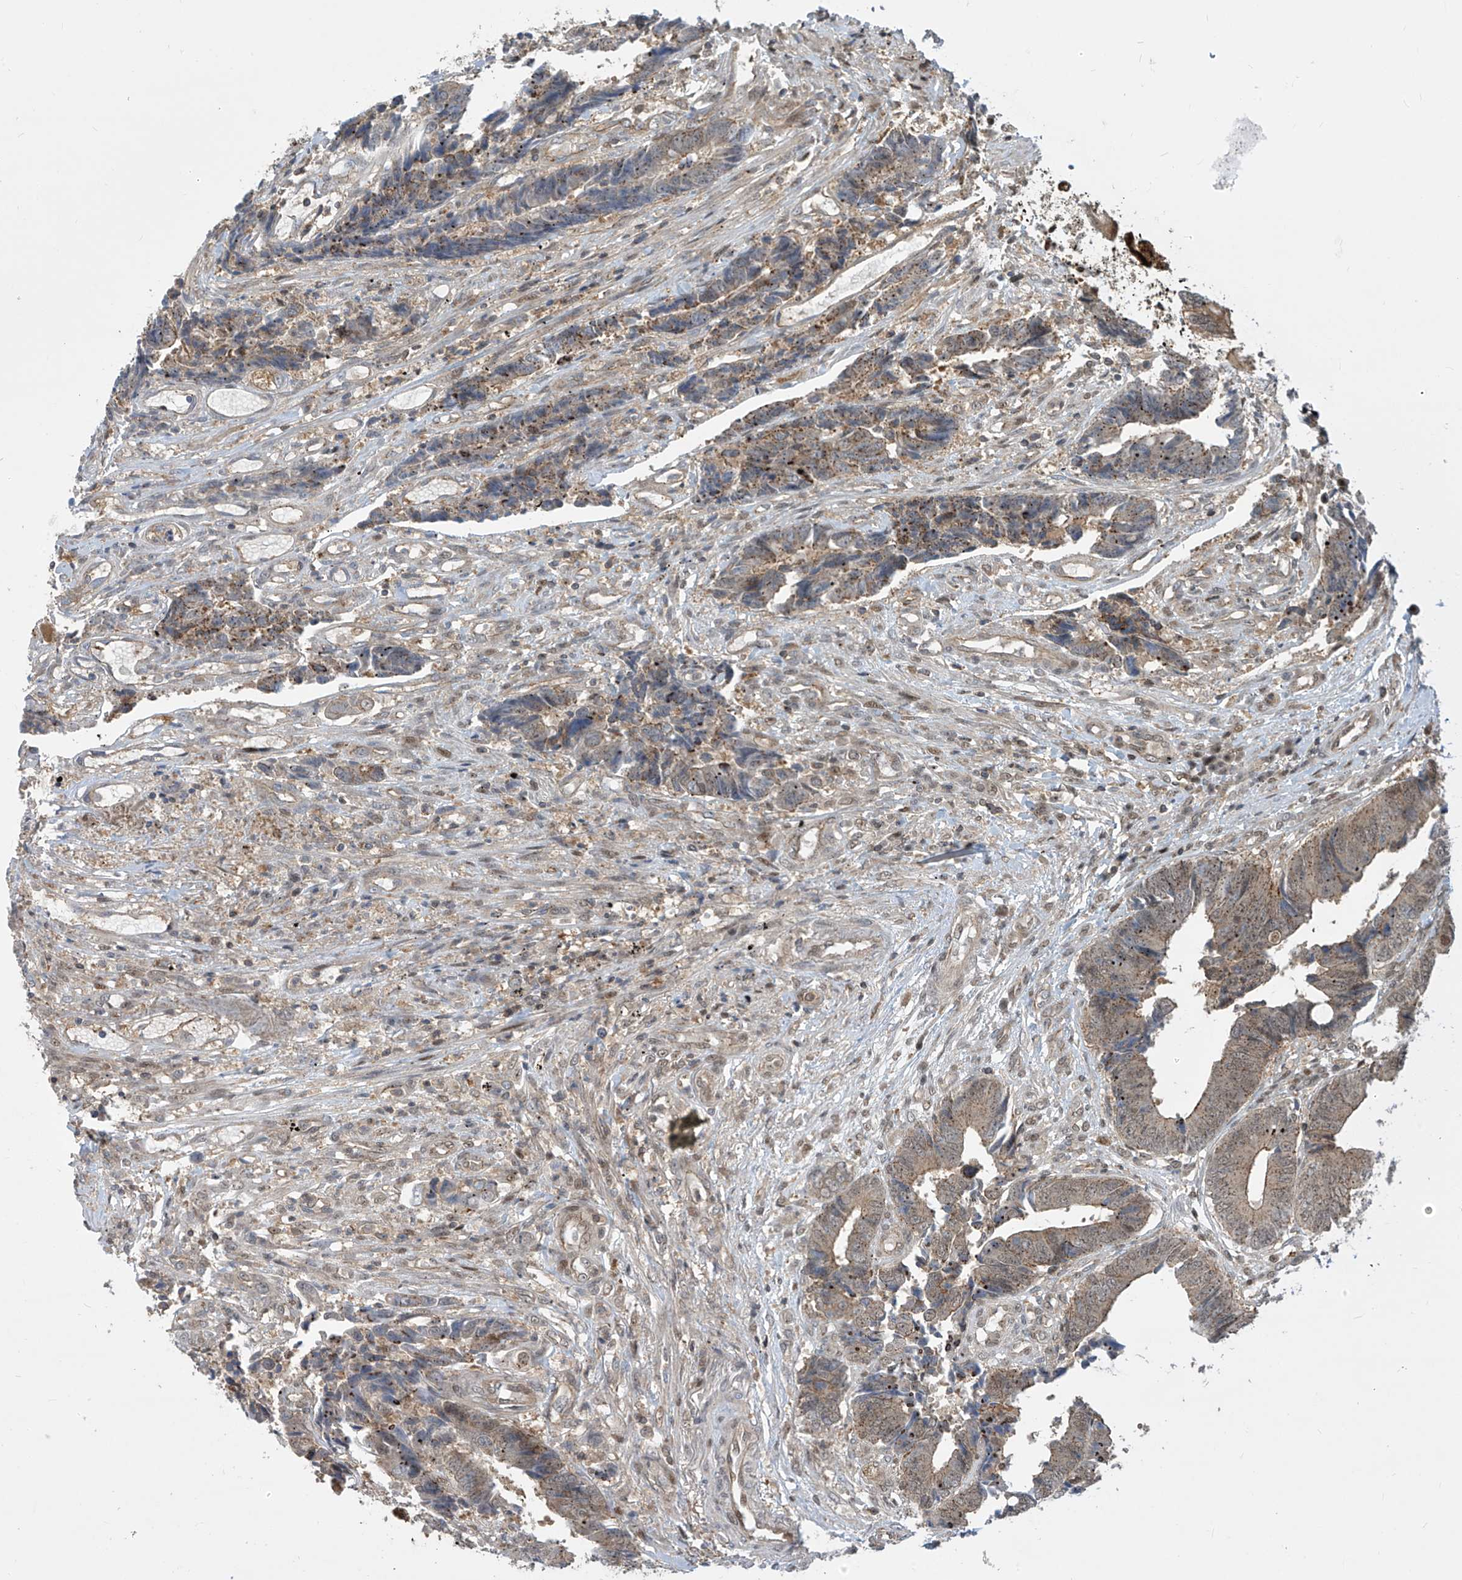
{"staining": {"intensity": "weak", "quantity": "25%-75%", "location": "cytoplasmic/membranous"}, "tissue": "colorectal cancer", "cell_type": "Tumor cells", "image_type": "cancer", "snomed": [{"axis": "morphology", "description": "Adenocarcinoma, NOS"}, {"axis": "topography", "description": "Rectum"}], "caption": "Brown immunohistochemical staining in human adenocarcinoma (colorectal) reveals weak cytoplasmic/membranous expression in about 25%-75% of tumor cells.", "gene": "LAGE3", "patient": {"sex": "male", "age": 84}}